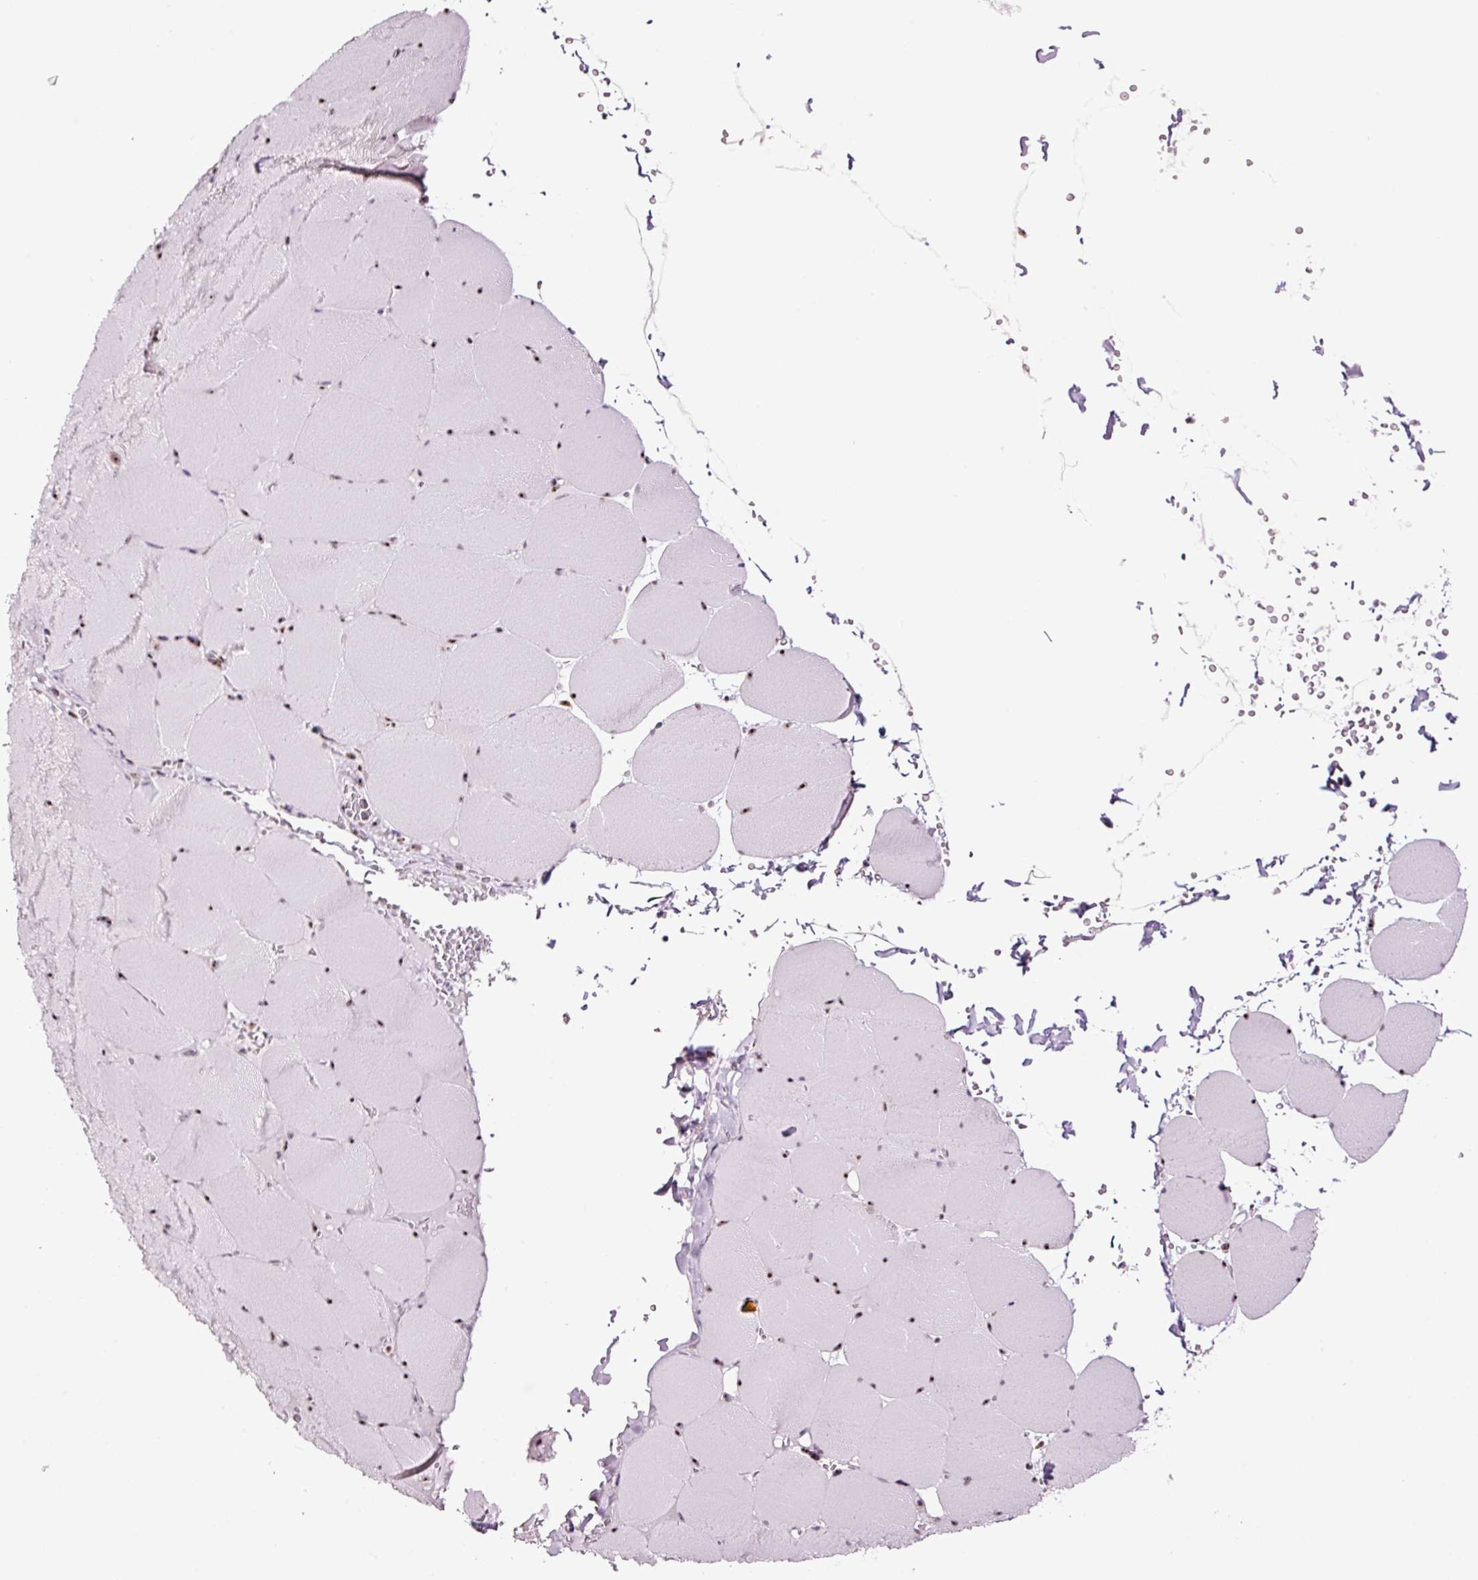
{"staining": {"intensity": "moderate", "quantity": "25%-75%", "location": "nuclear"}, "tissue": "skeletal muscle", "cell_type": "Myocytes", "image_type": "normal", "snomed": [{"axis": "morphology", "description": "Normal tissue, NOS"}, {"axis": "topography", "description": "Skeletal muscle"}, {"axis": "topography", "description": "Head-Neck"}], "caption": "IHC of benign skeletal muscle shows medium levels of moderate nuclear expression in approximately 25%-75% of myocytes.", "gene": "GNL3", "patient": {"sex": "male", "age": 66}}